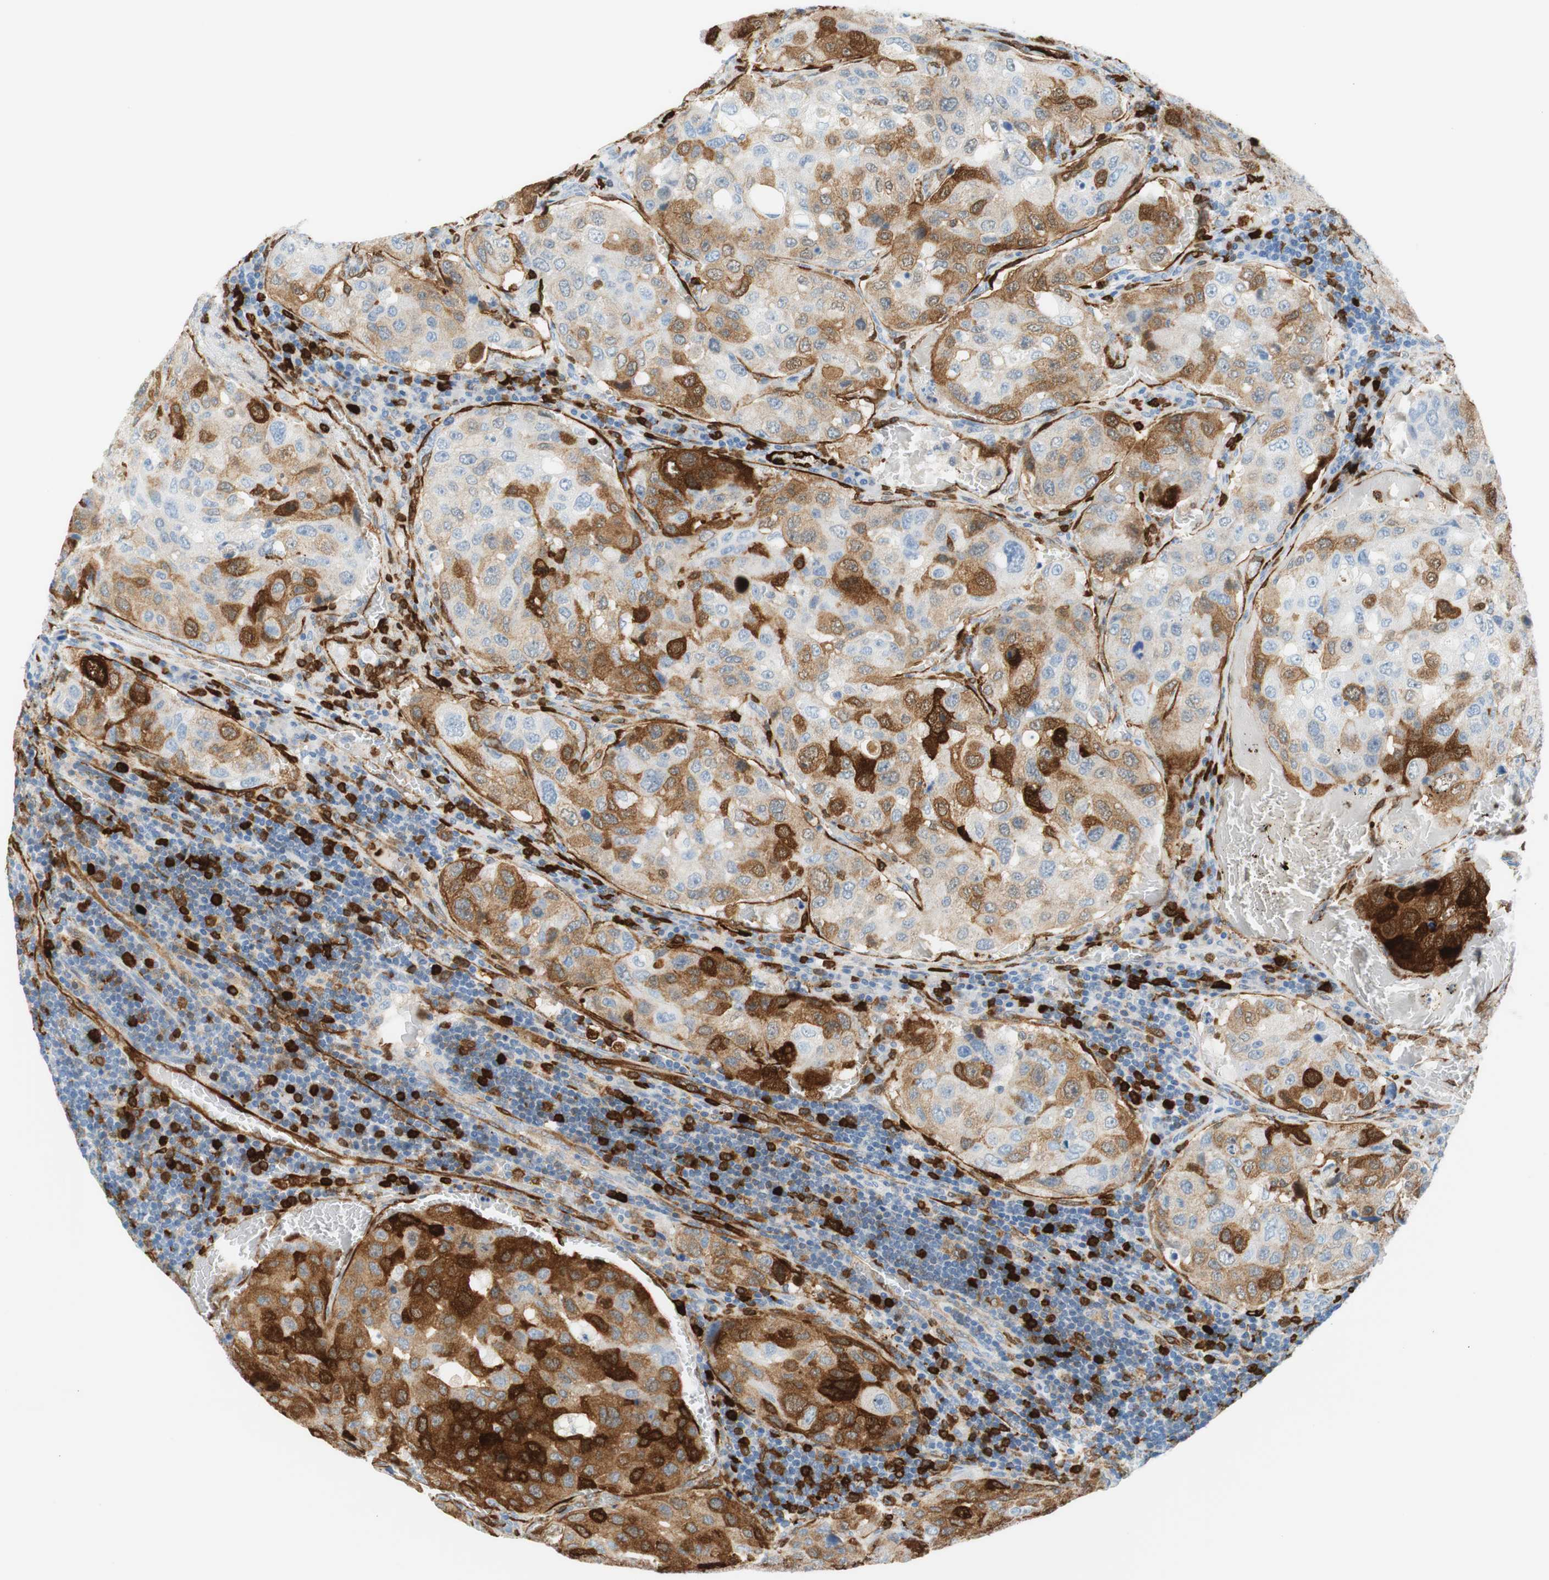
{"staining": {"intensity": "strong", "quantity": "<25%", "location": "cytoplasmic/membranous"}, "tissue": "urothelial cancer", "cell_type": "Tumor cells", "image_type": "cancer", "snomed": [{"axis": "morphology", "description": "Urothelial carcinoma, High grade"}, {"axis": "topography", "description": "Lymph node"}, {"axis": "topography", "description": "Urinary bladder"}], "caption": "IHC photomicrograph of neoplastic tissue: human urothelial cancer stained using IHC demonstrates medium levels of strong protein expression localized specifically in the cytoplasmic/membranous of tumor cells, appearing as a cytoplasmic/membranous brown color.", "gene": "STMN1", "patient": {"sex": "male", "age": 51}}